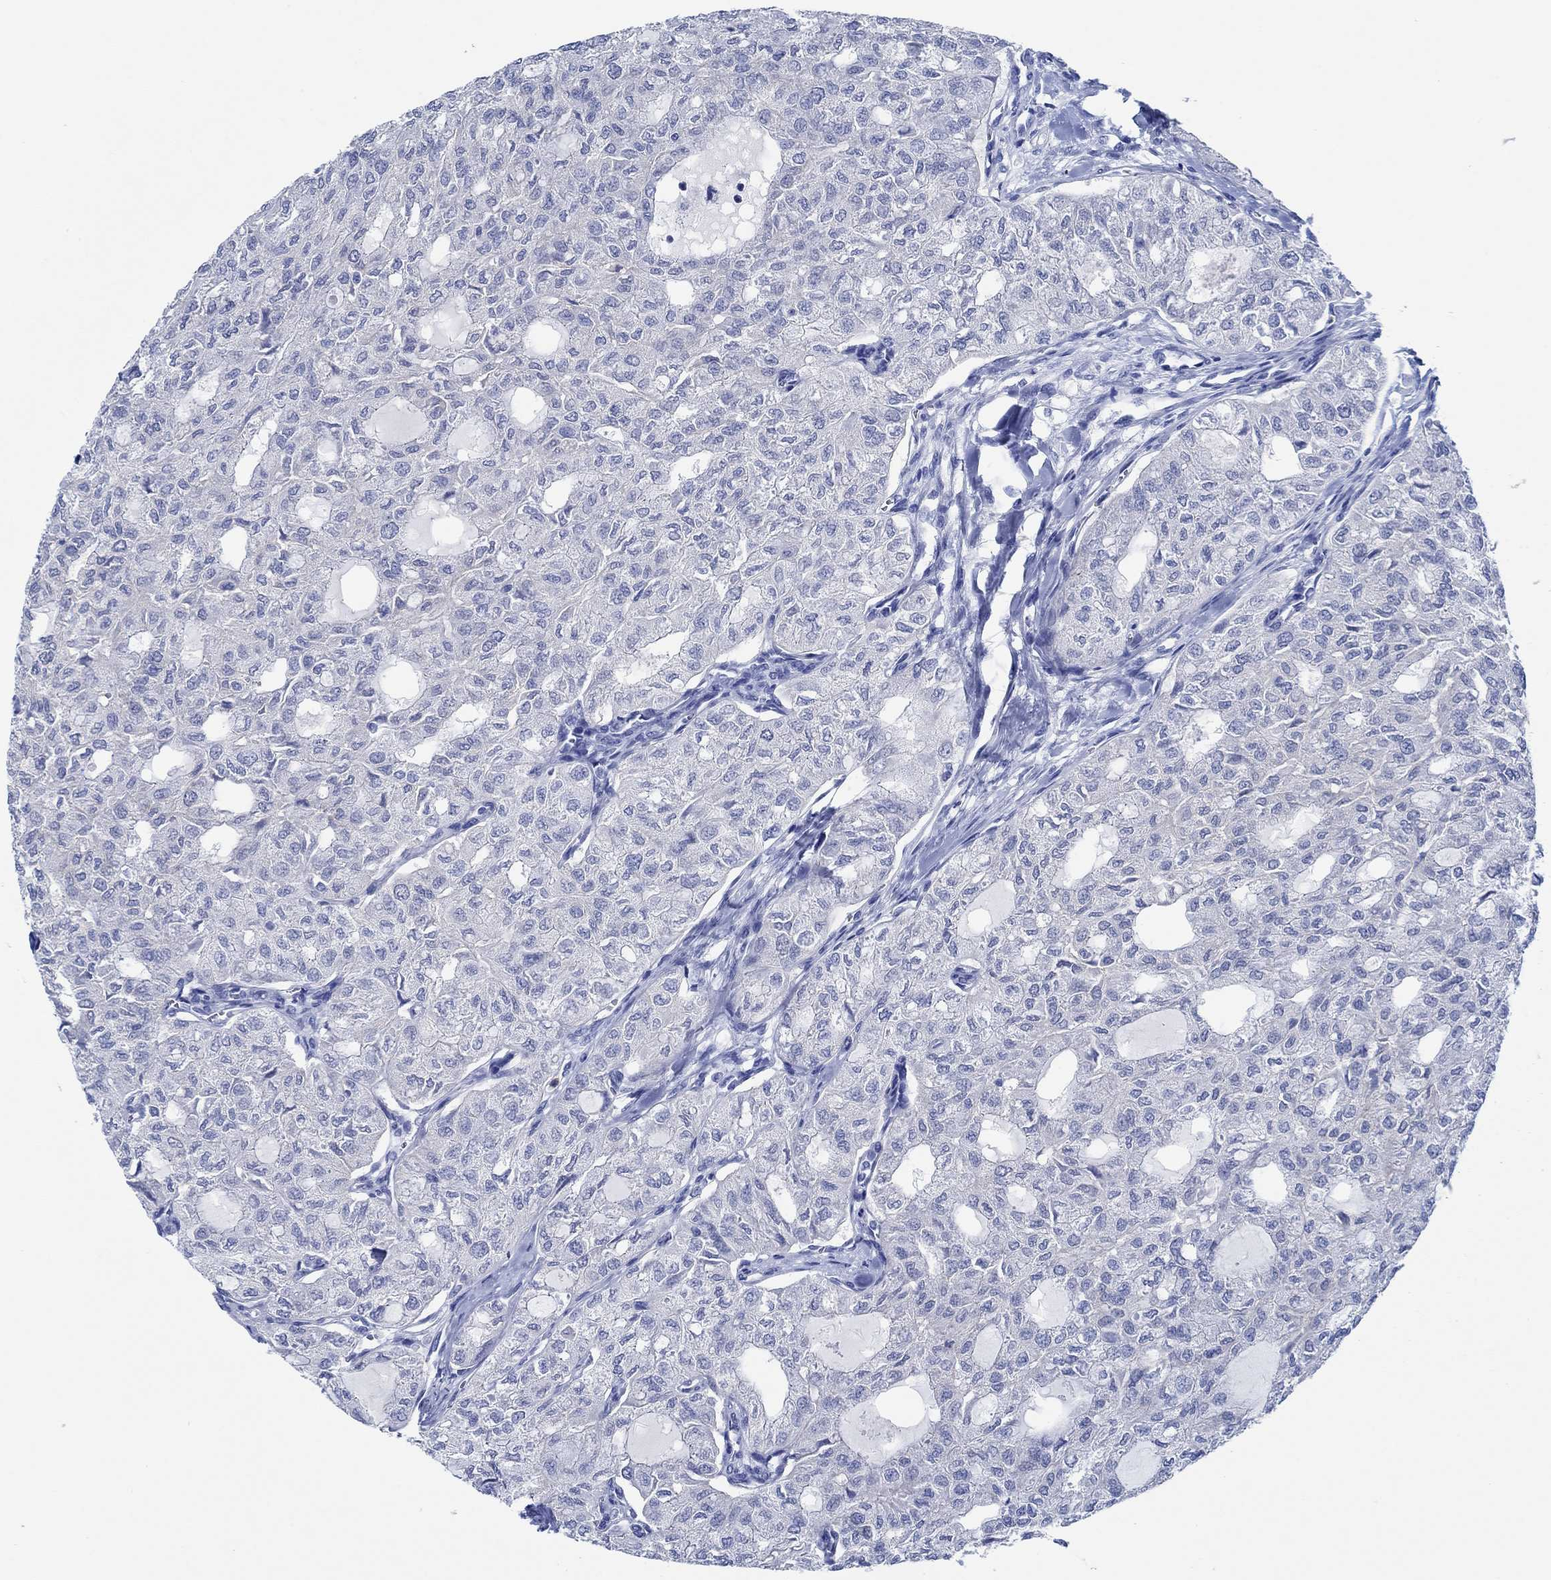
{"staining": {"intensity": "negative", "quantity": "none", "location": "none"}, "tissue": "thyroid cancer", "cell_type": "Tumor cells", "image_type": "cancer", "snomed": [{"axis": "morphology", "description": "Follicular adenoma carcinoma, NOS"}, {"axis": "topography", "description": "Thyroid gland"}], "caption": "Immunohistochemistry photomicrograph of neoplastic tissue: human thyroid cancer (follicular adenoma carcinoma) stained with DAB exhibits no significant protein expression in tumor cells. (DAB IHC with hematoxylin counter stain).", "gene": "ZNF671", "patient": {"sex": "male", "age": 75}}